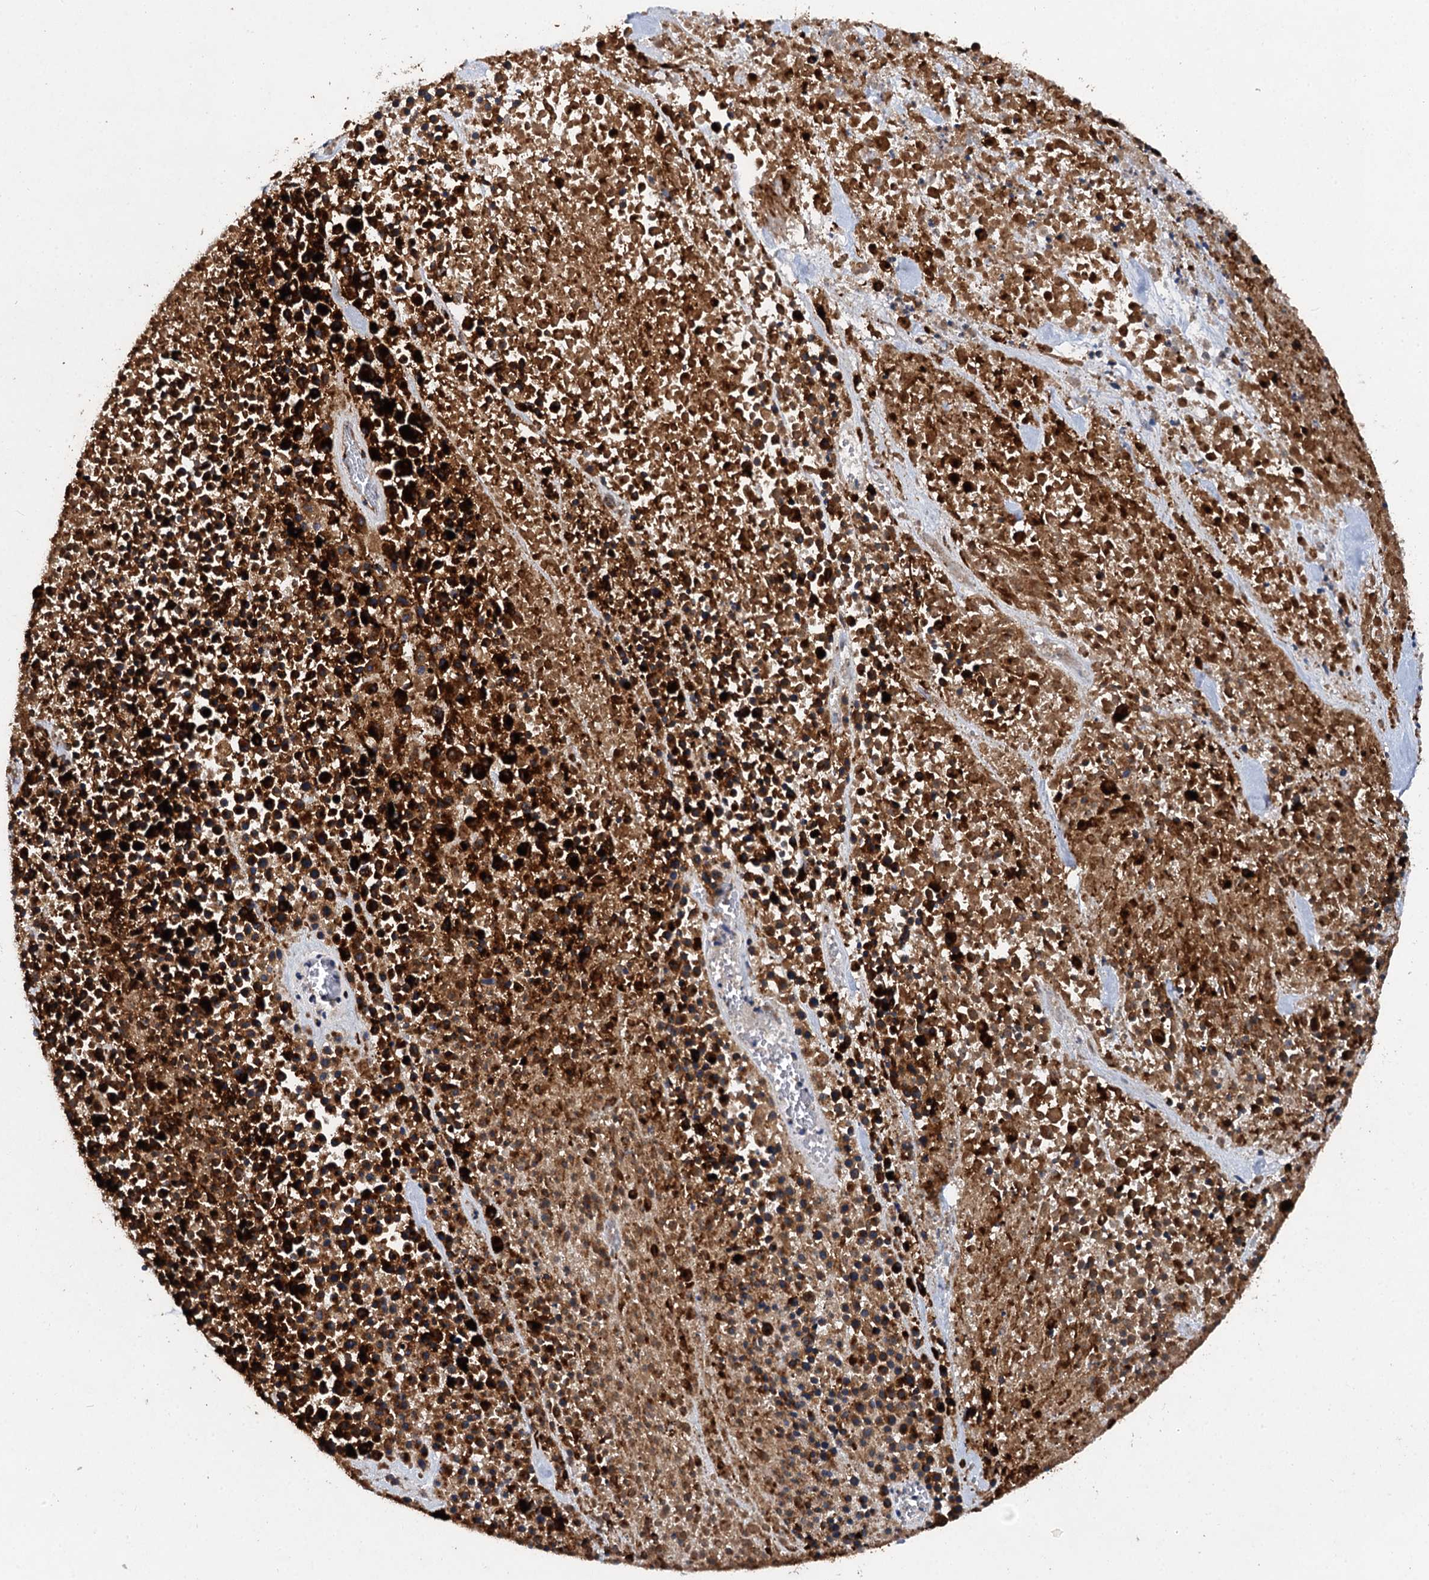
{"staining": {"intensity": "strong", "quantity": ">75%", "location": "cytoplasmic/membranous"}, "tissue": "melanoma", "cell_type": "Tumor cells", "image_type": "cancer", "snomed": [{"axis": "morphology", "description": "Malignant melanoma, Metastatic site"}, {"axis": "topography", "description": "Skin"}], "caption": "Tumor cells reveal high levels of strong cytoplasmic/membranous staining in approximately >75% of cells in melanoma. Immunohistochemistry (ihc) stains the protein in brown and the nuclei are stained blue.", "gene": "GBA1", "patient": {"sex": "female", "age": 81}}